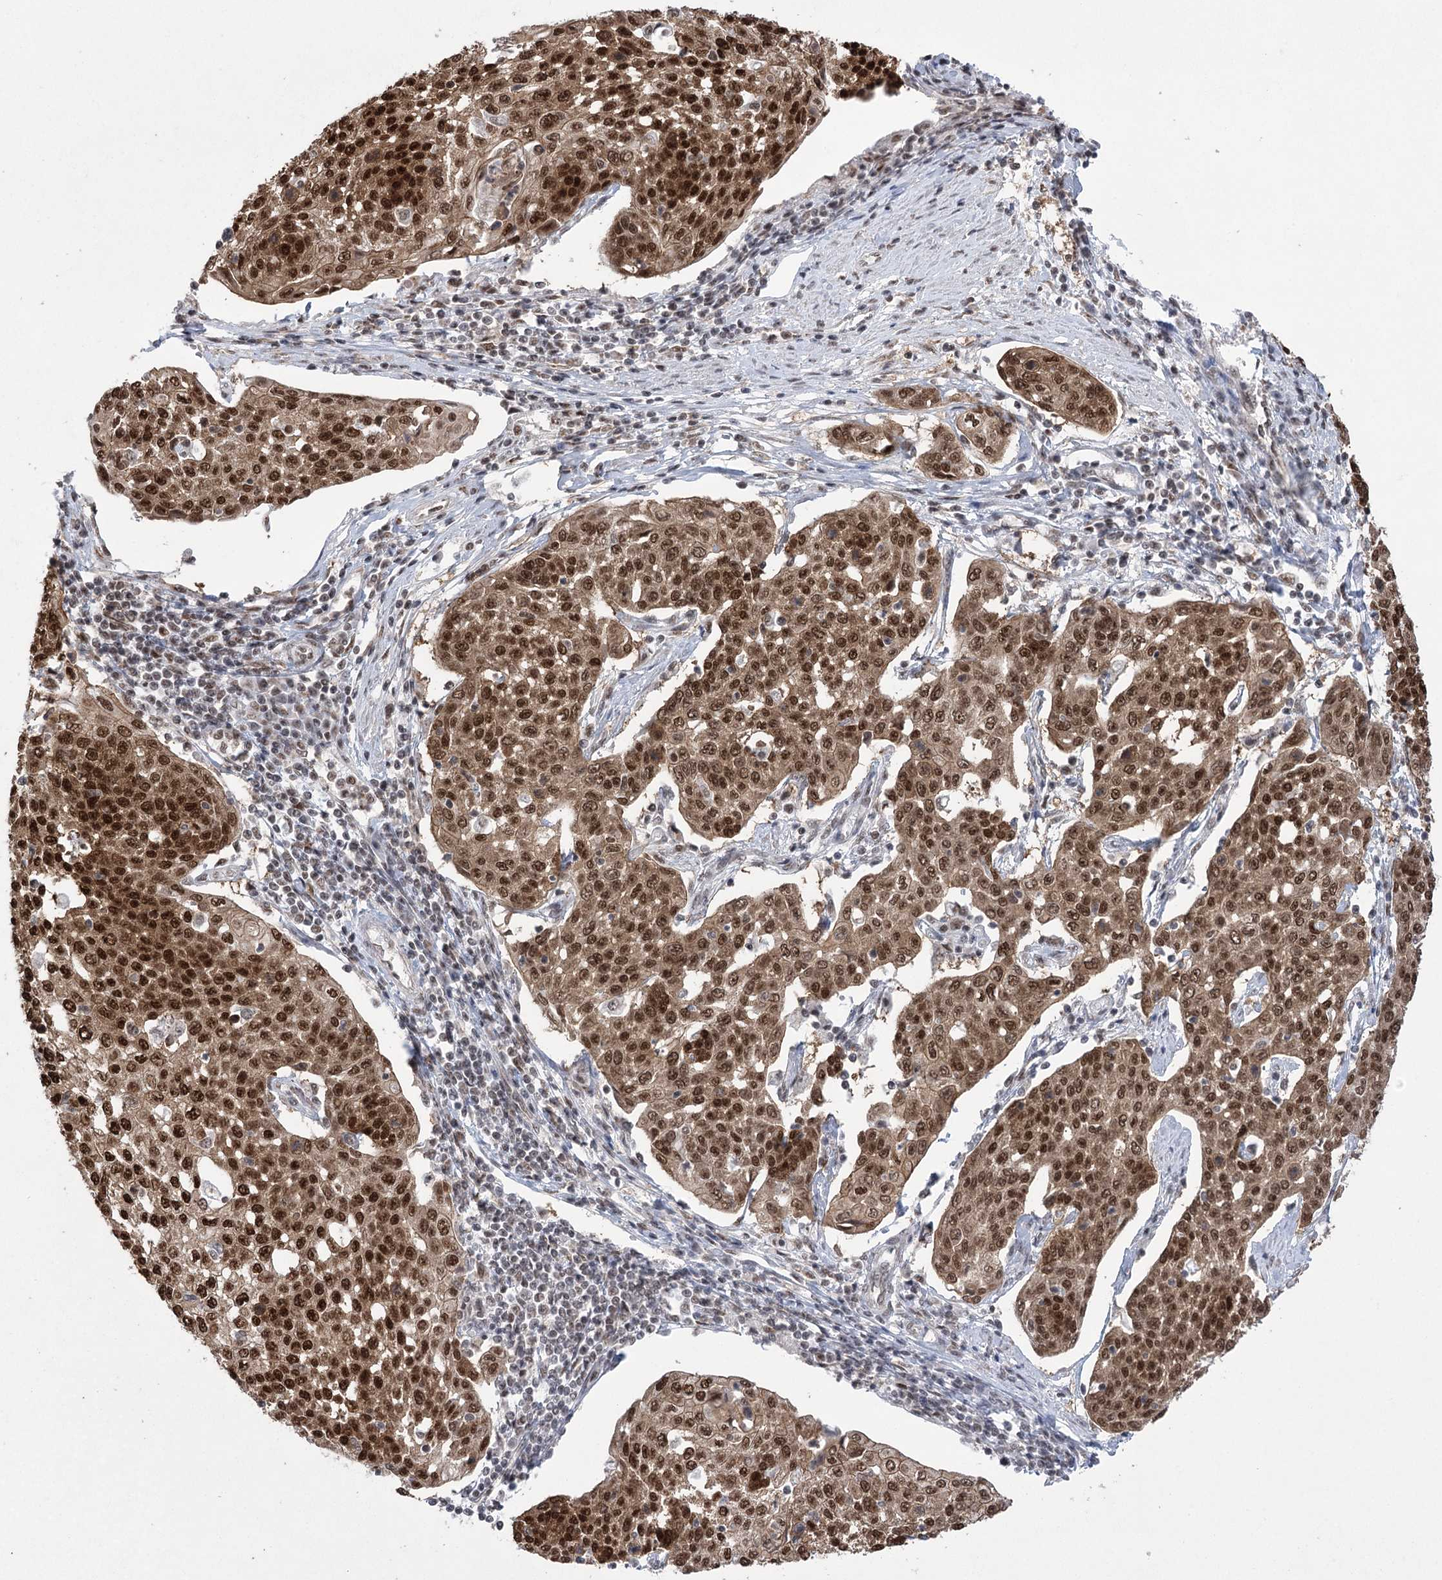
{"staining": {"intensity": "strong", "quantity": ">75%", "location": "cytoplasmic/membranous,nuclear"}, "tissue": "cervical cancer", "cell_type": "Tumor cells", "image_type": "cancer", "snomed": [{"axis": "morphology", "description": "Squamous cell carcinoma, NOS"}, {"axis": "topography", "description": "Cervix"}], "caption": "An image of human cervical squamous cell carcinoma stained for a protein displays strong cytoplasmic/membranous and nuclear brown staining in tumor cells. The protein is shown in brown color, while the nuclei are stained blue.", "gene": "ZCCHC8", "patient": {"sex": "female", "age": 34}}